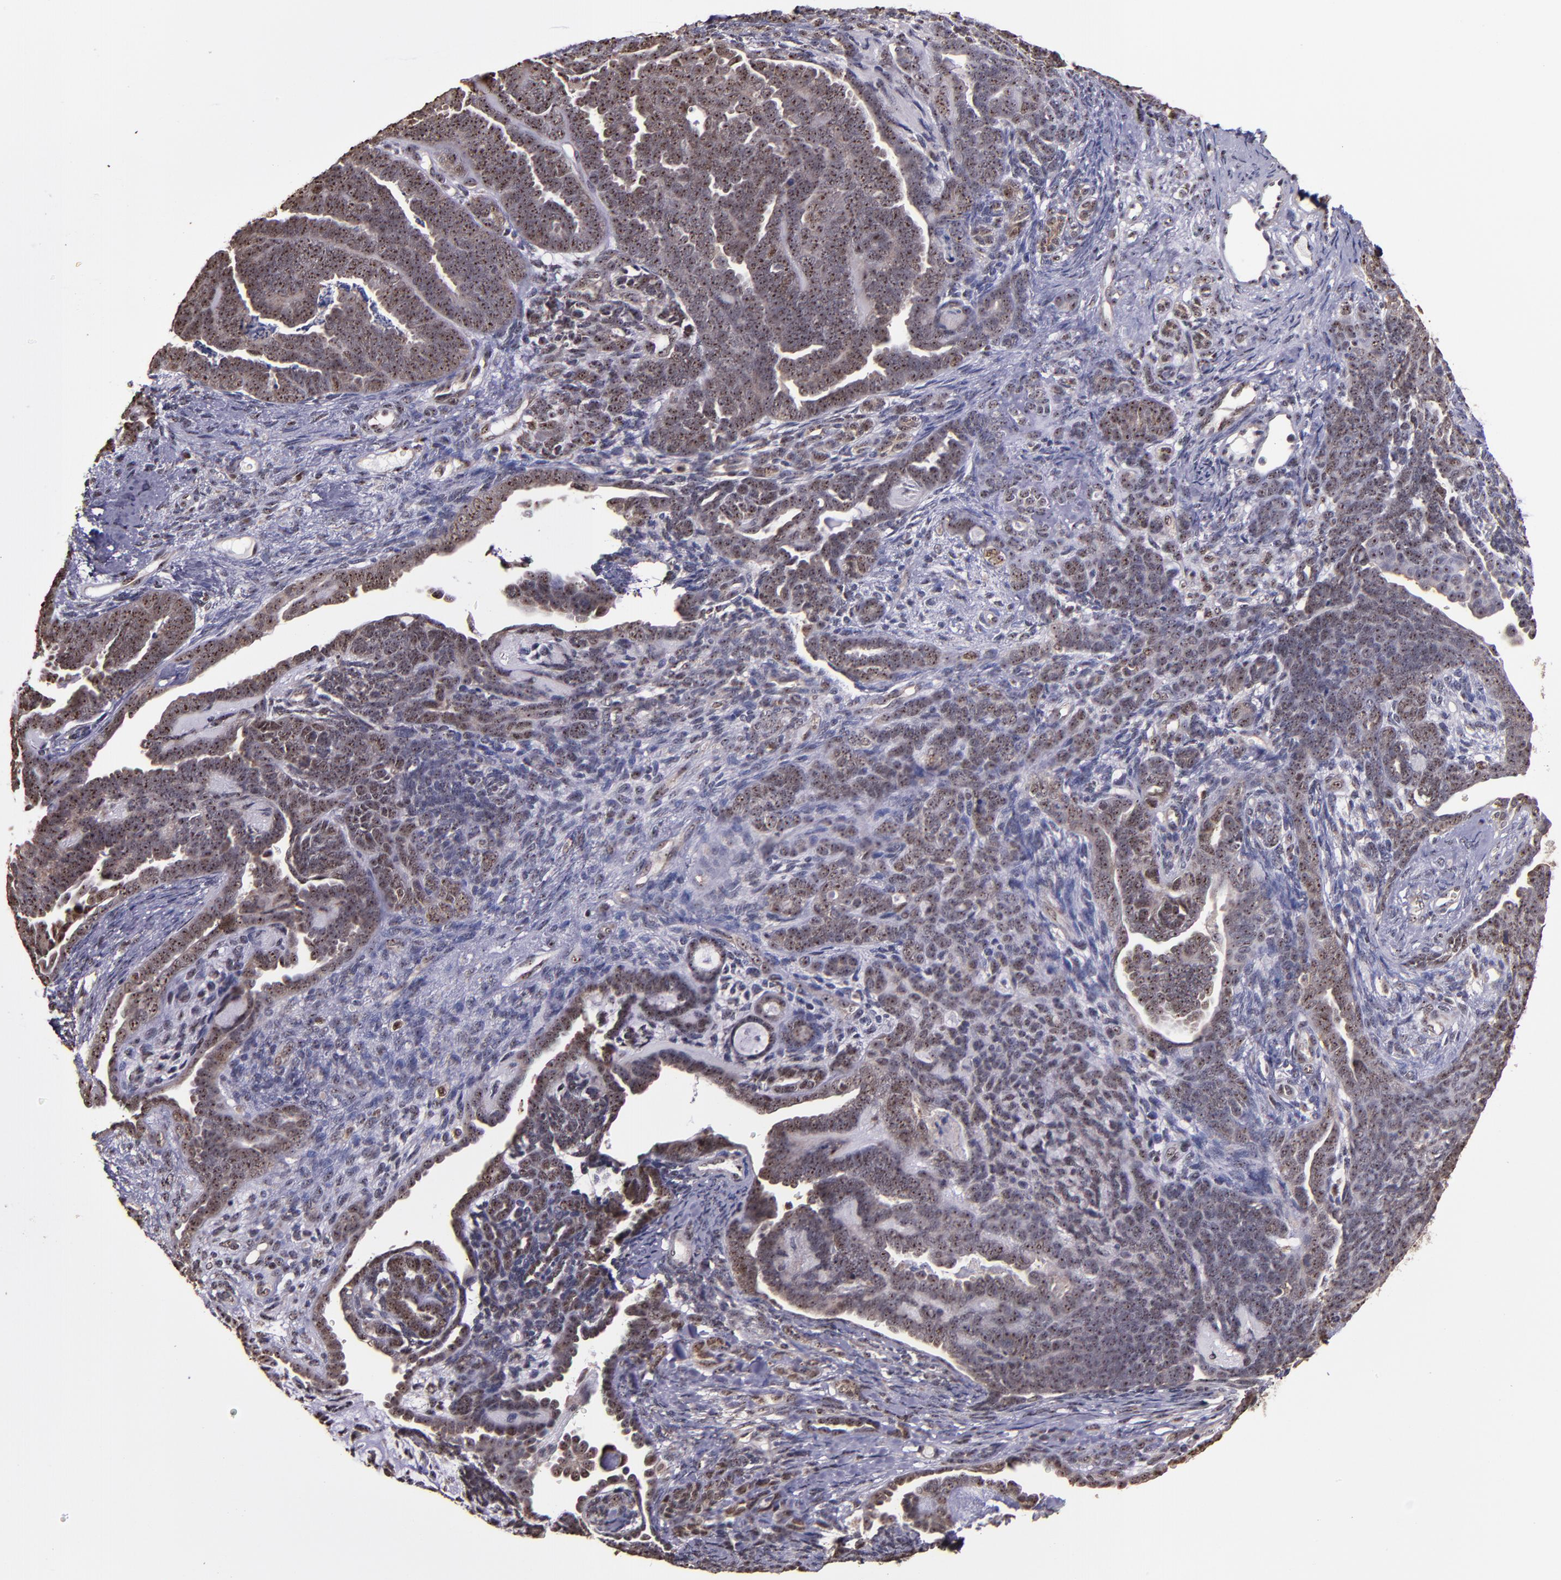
{"staining": {"intensity": "moderate", "quantity": ">75%", "location": "cytoplasmic/membranous,nuclear"}, "tissue": "endometrial cancer", "cell_type": "Tumor cells", "image_type": "cancer", "snomed": [{"axis": "morphology", "description": "Neoplasm, malignant, NOS"}, {"axis": "topography", "description": "Endometrium"}], "caption": "Immunohistochemical staining of human endometrial cancer (malignant neoplasm) reveals moderate cytoplasmic/membranous and nuclear protein staining in about >75% of tumor cells.", "gene": "CECR2", "patient": {"sex": "female", "age": 74}}